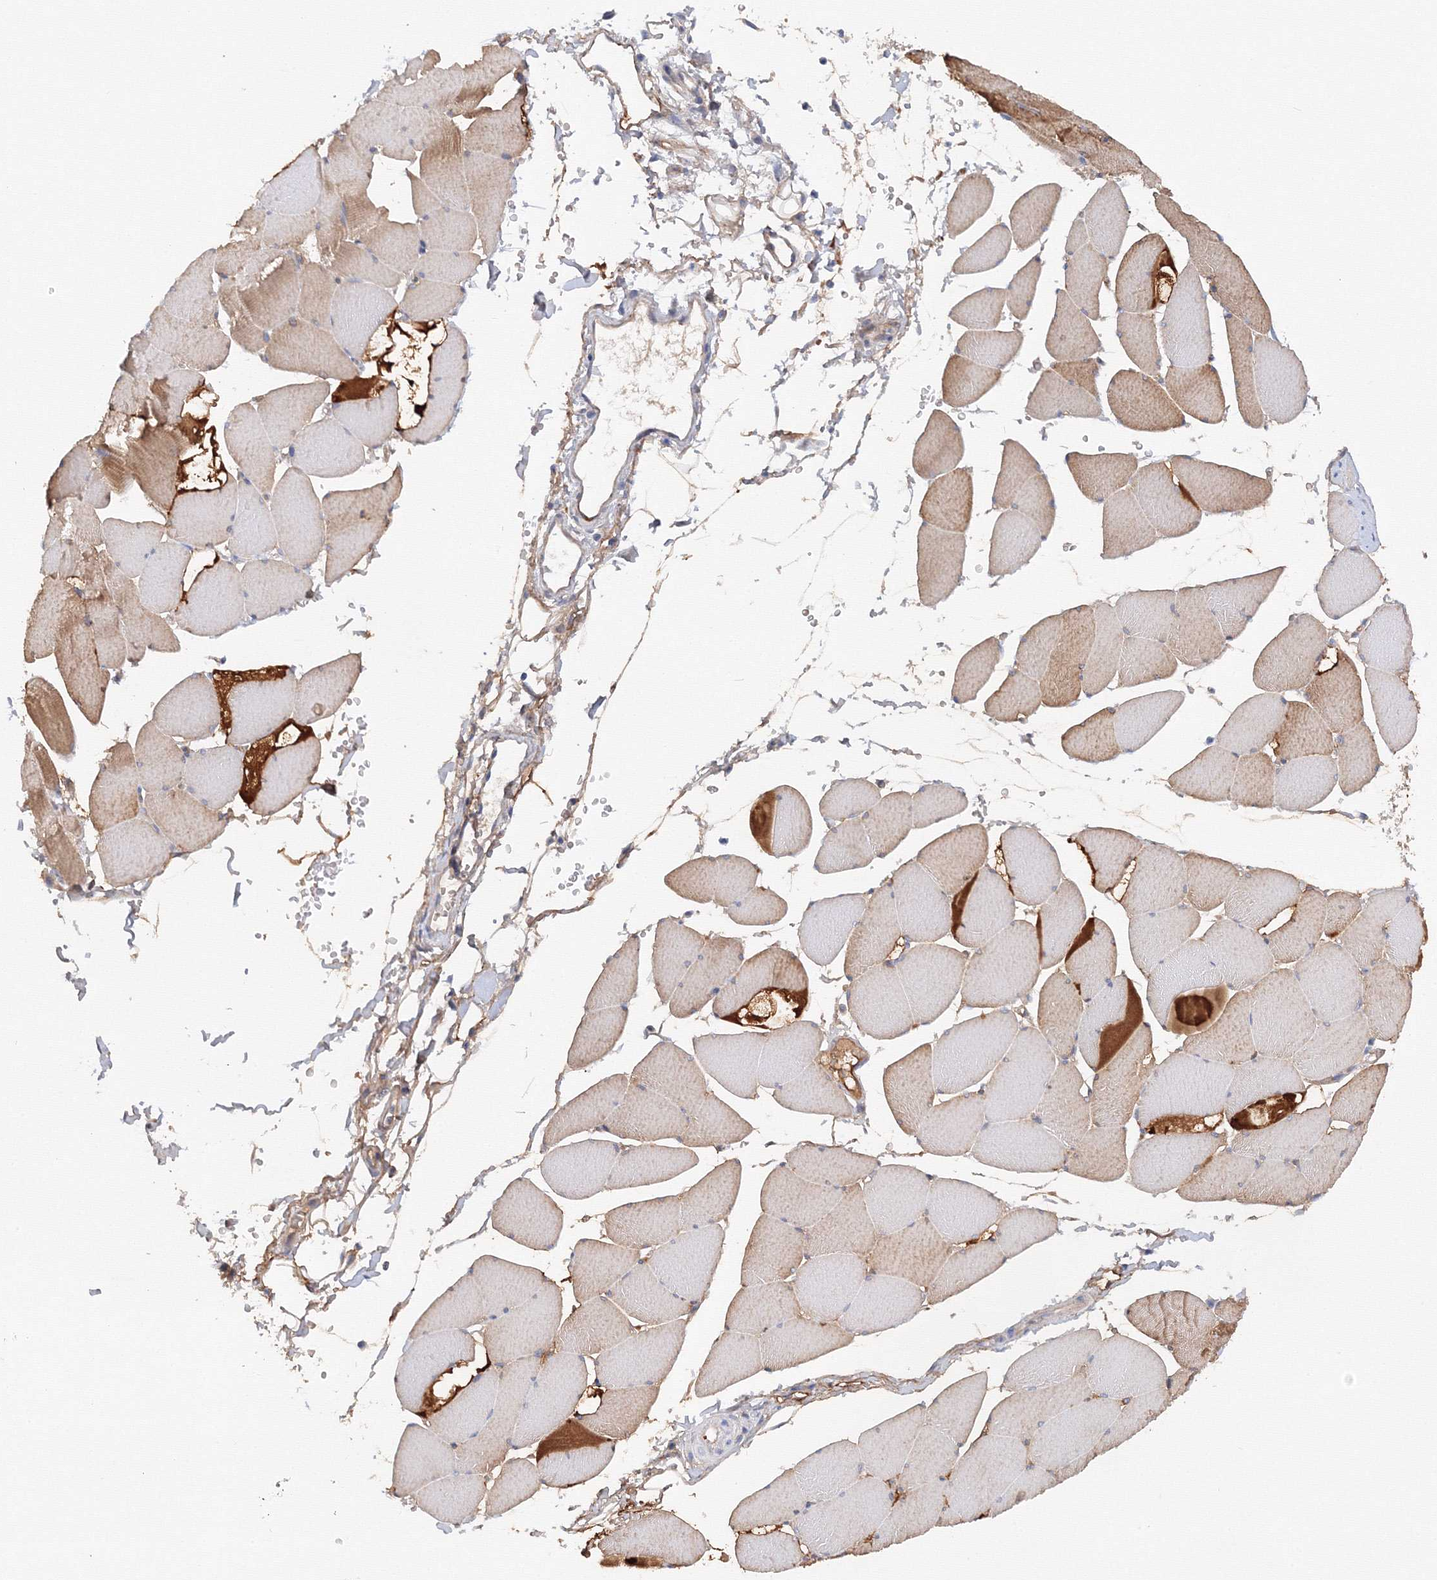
{"staining": {"intensity": "weak", "quantity": "<25%", "location": "cytoplasmic/membranous"}, "tissue": "skeletal muscle", "cell_type": "Myocytes", "image_type": "normal", "snomed": [{"axis": "morphology", "description": "Normal tissue, NOS"}, {"axis": "topography", "description": "Skeletal muscle"}, {"axis": "topography", "description": "Head-Neck"}], "caption": "Myocytes show no significant protein expression in benign skeletal muscle.", "gene": "TAMM41", "patient": {"sex": "male", "age": 66}}